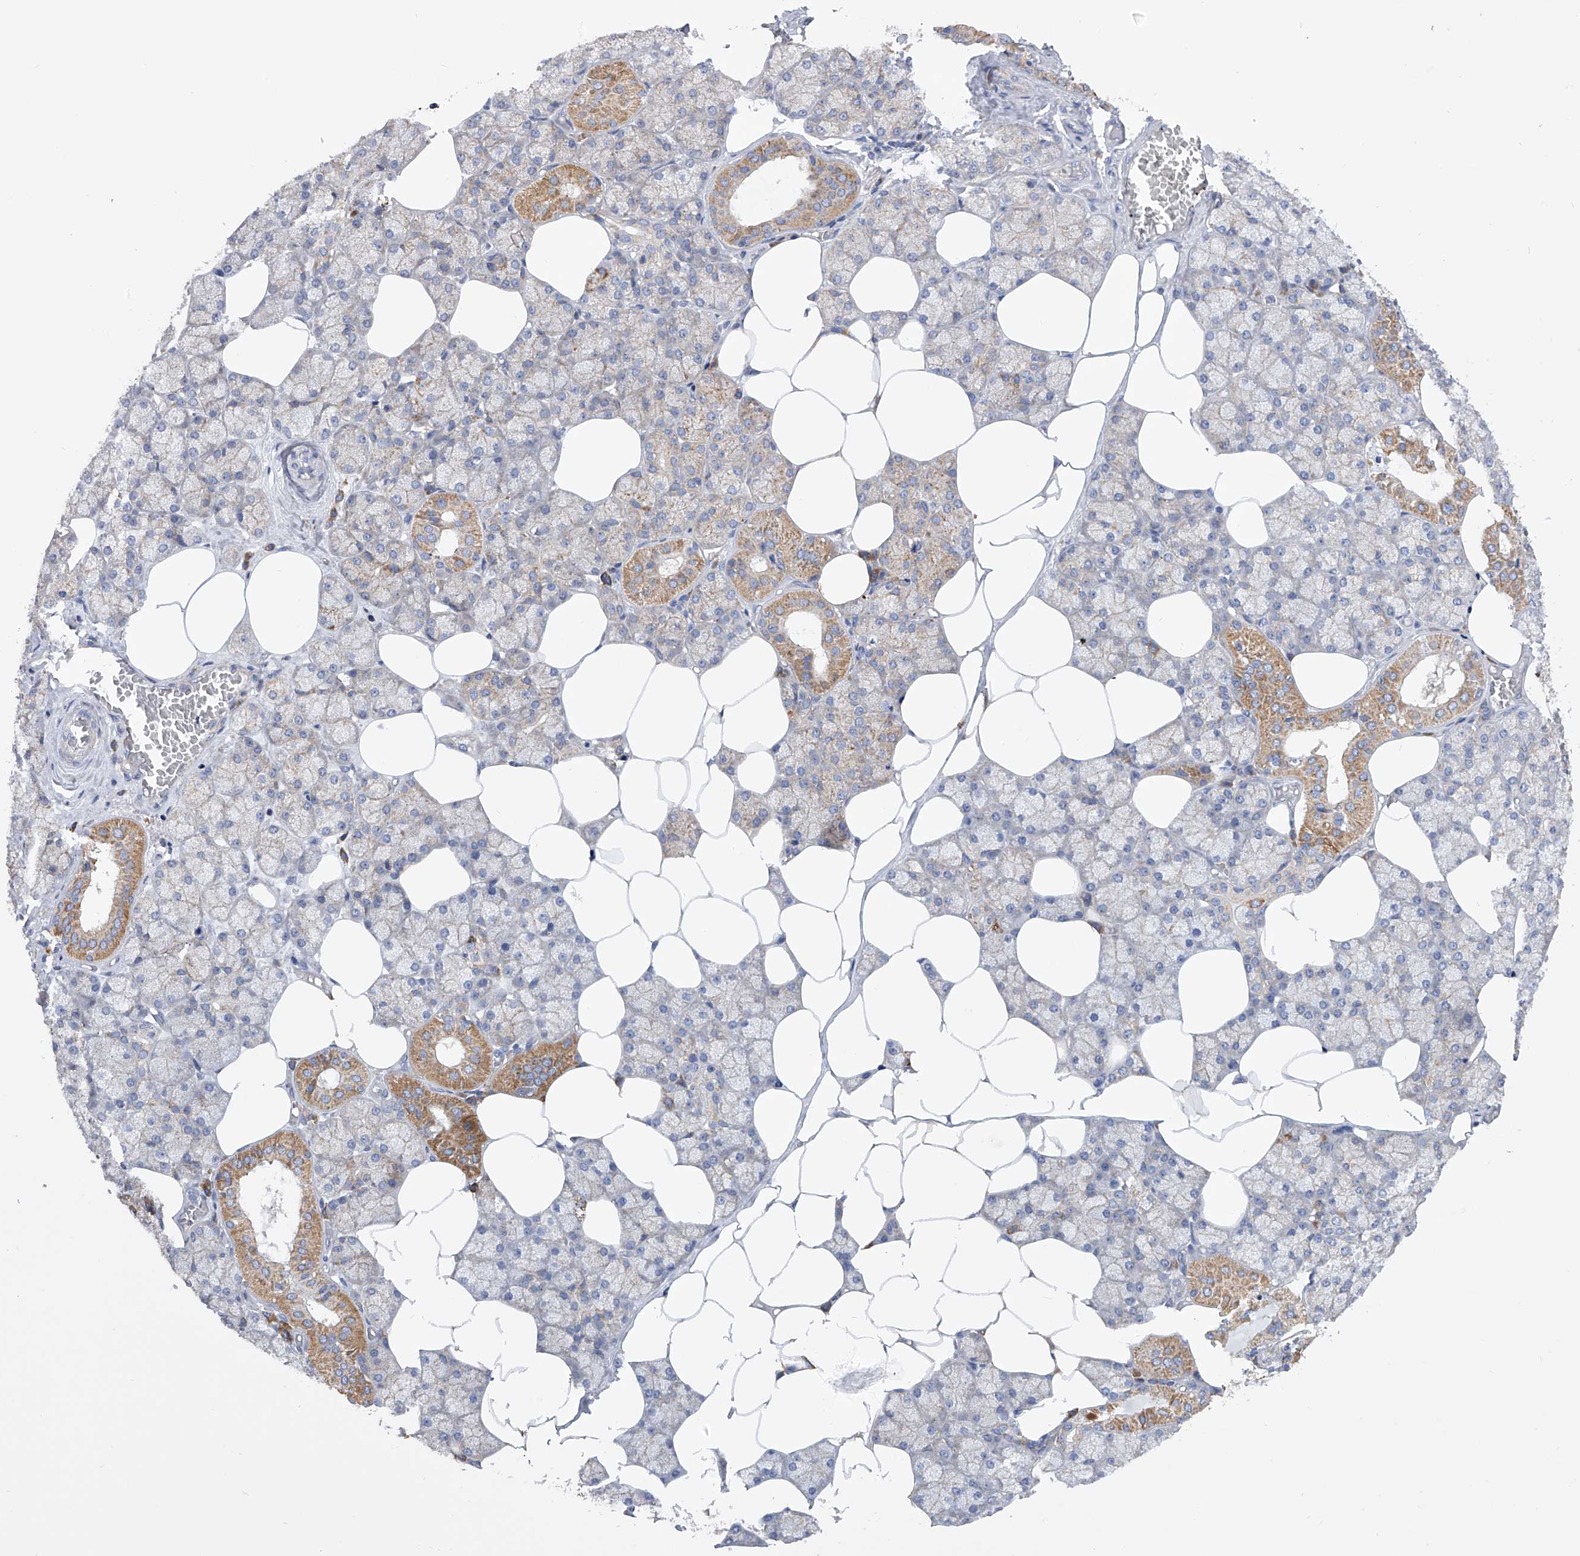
{"staining": {"intensity": "moderate", "quantity": "<25%", "location": "cytoplasmic/membranous"}, "tissue": "salivary gland", "cell_type": "Glandular cells", "image_type": "normal", "snomed": [{"axis": "morphology", "description": "Normal tissue, NOS"}, {"axis": "topography", "description": "Salivary gland"}], "caption": "An image of salivary gland stained for a protein demonstrates moderate cytoplasmic/membranous brown staining in glandular cells.", "gene": "MLYCD", "patient": {"sex": "male", "age": 62}}